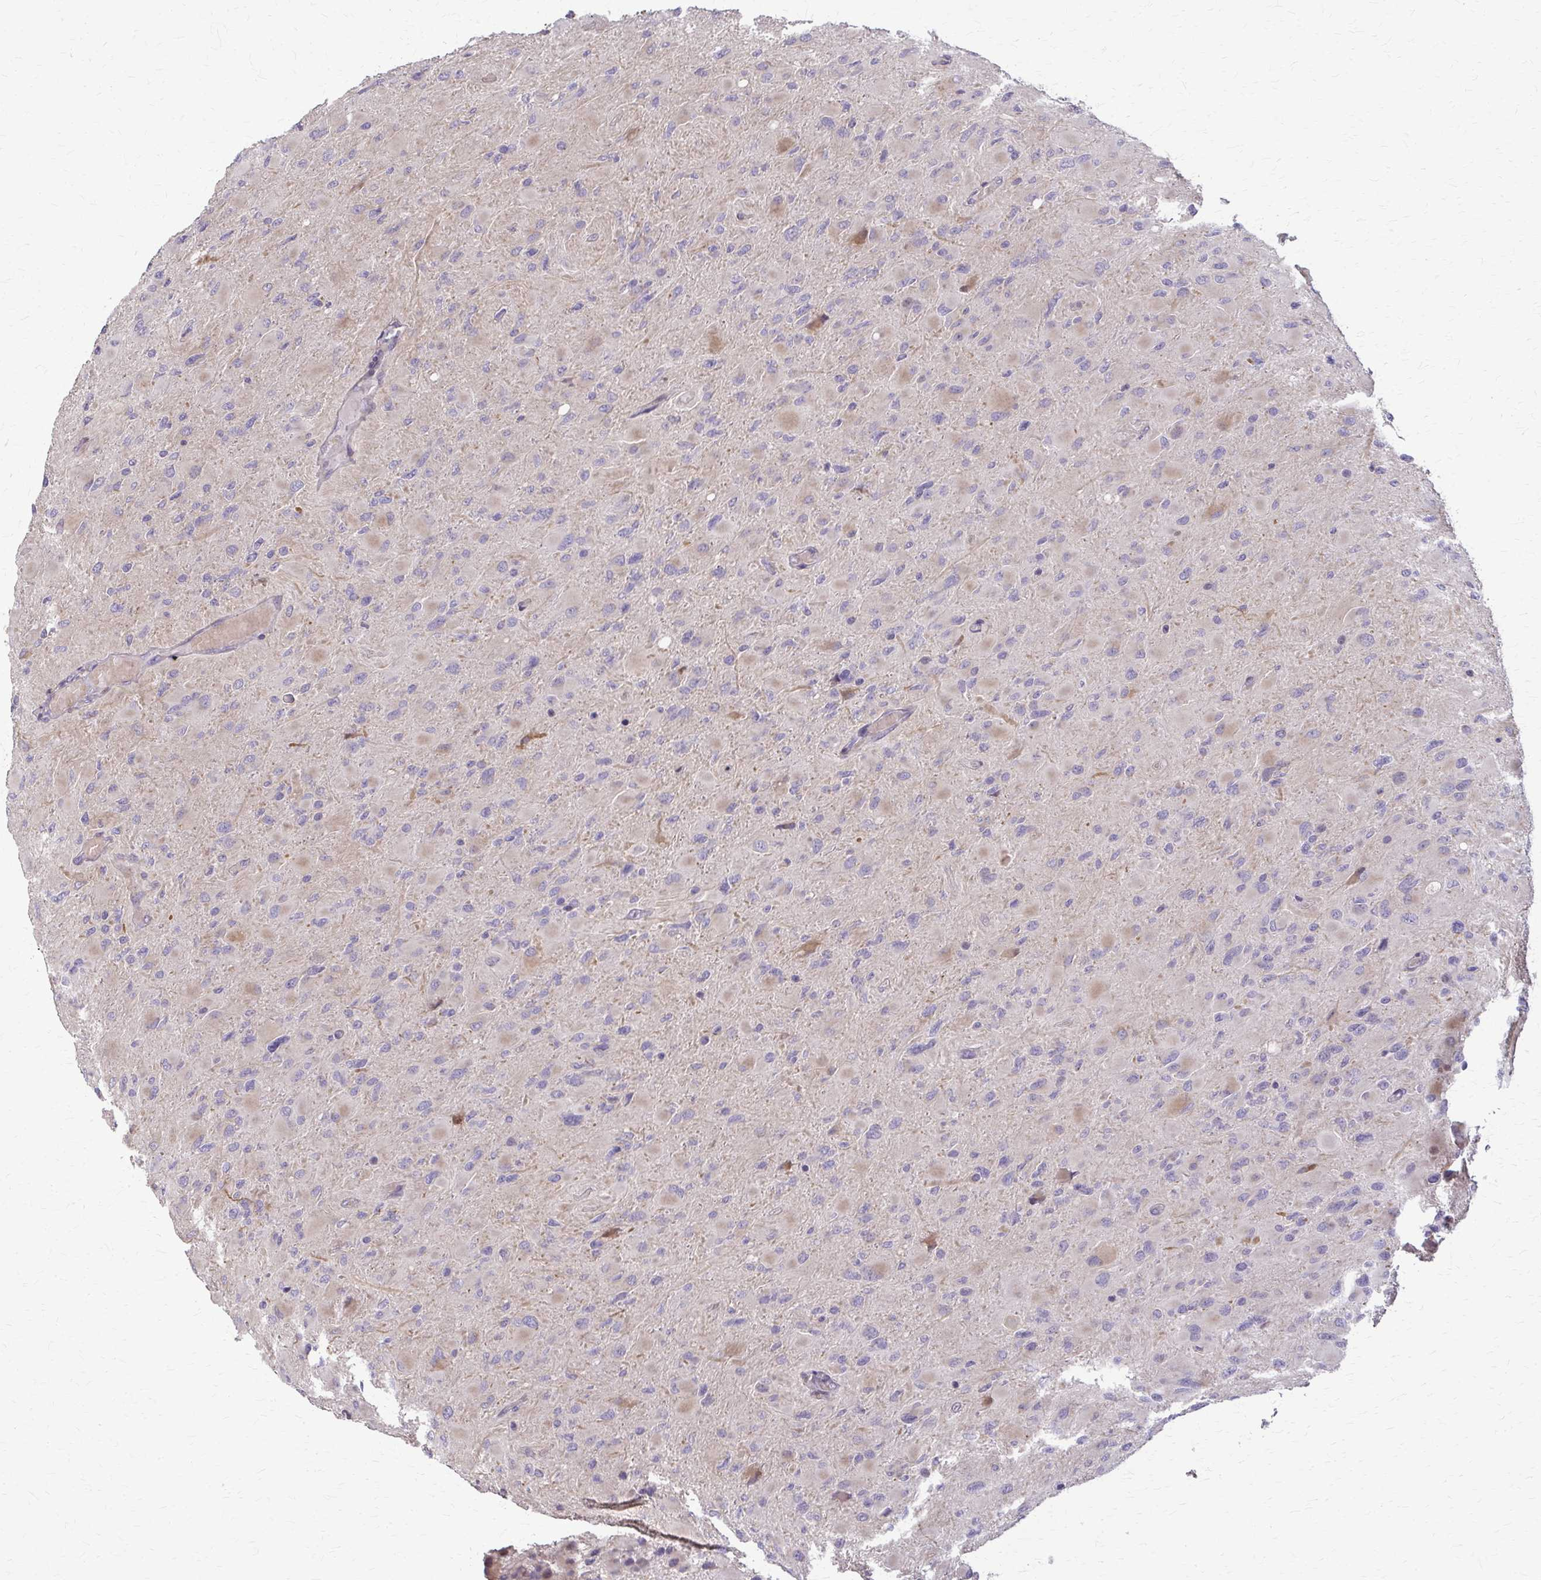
{"staining": {"intensity": "moderate", "quantity": "<25%", "location": "cytoplasmic/membranous"}, "tissue": "glioma", "cell_type": "Tumor cells", "image_type": "cancer", "snomed": [{"axis": "morphology", "description": "Glioma, malignant, High grade"}, {"axis": "topography", "description": "Cerebral cortex"}], "caption": "Malignant high-grade glioma stained with a brown dye demonstrates moderate cytoplasmic/membranous positive staining in approximately <25% of tumor cells.", "gene": "ZNF34", "patient": {"sex": "female", "age": 36}}